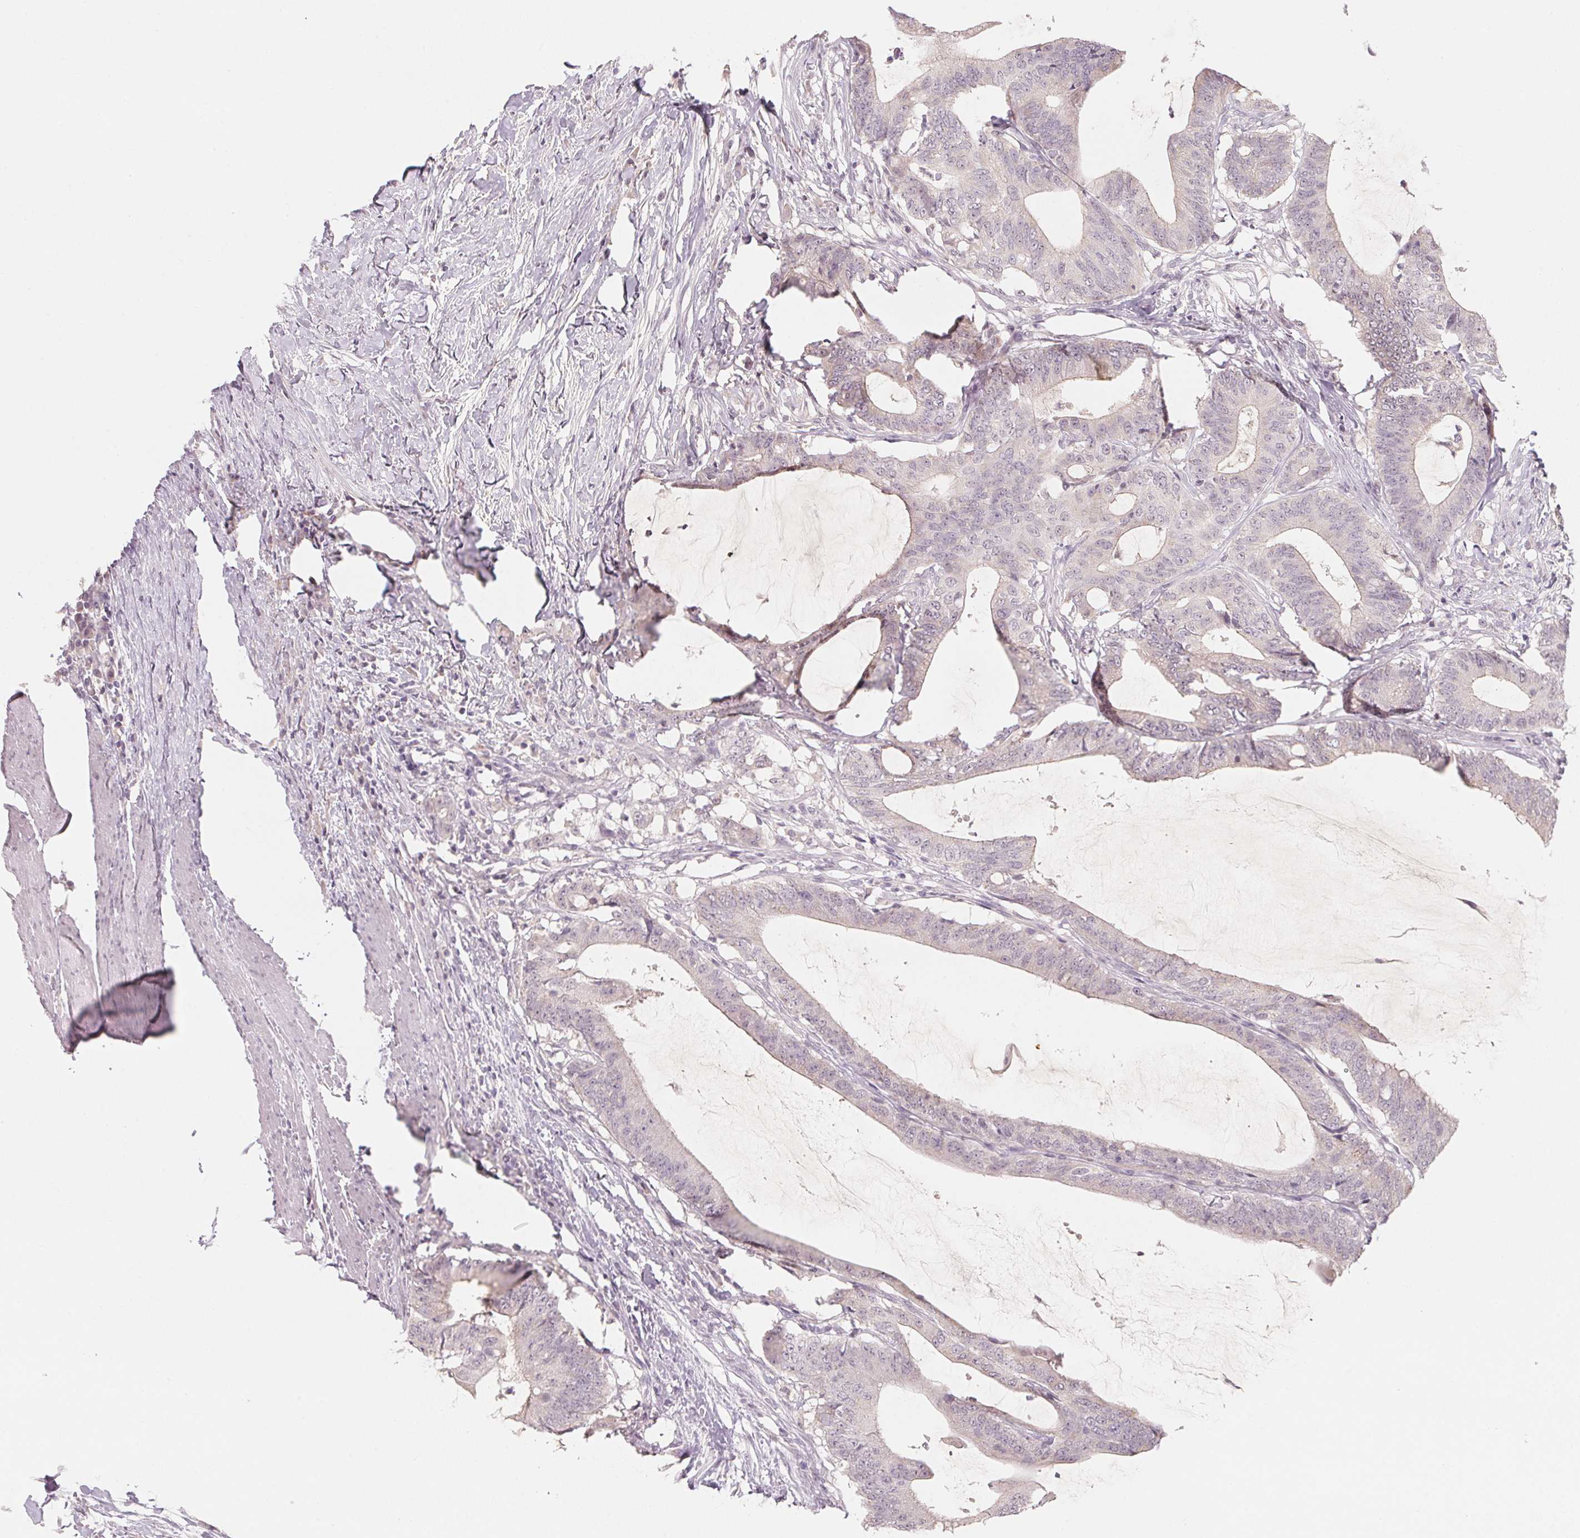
{"staining": {"intensity": "negative", "quantity": "none", "location": "none"}, "tissue": "colorectal cancer", "cell_type": "Tumor cells", "image_type": "cancer", "snomed": [{"axis": "morphology", "description": "Adenocarcinoma, NOS"}, {"axis": "topography", "description": "Colon"}], "caption": "Colorectal cancer stained for a protein using immunohistochemistry displays no expression tumor cells.", "gene": "ANKRD31", "patient": {"sex": "female", "age": 43}}